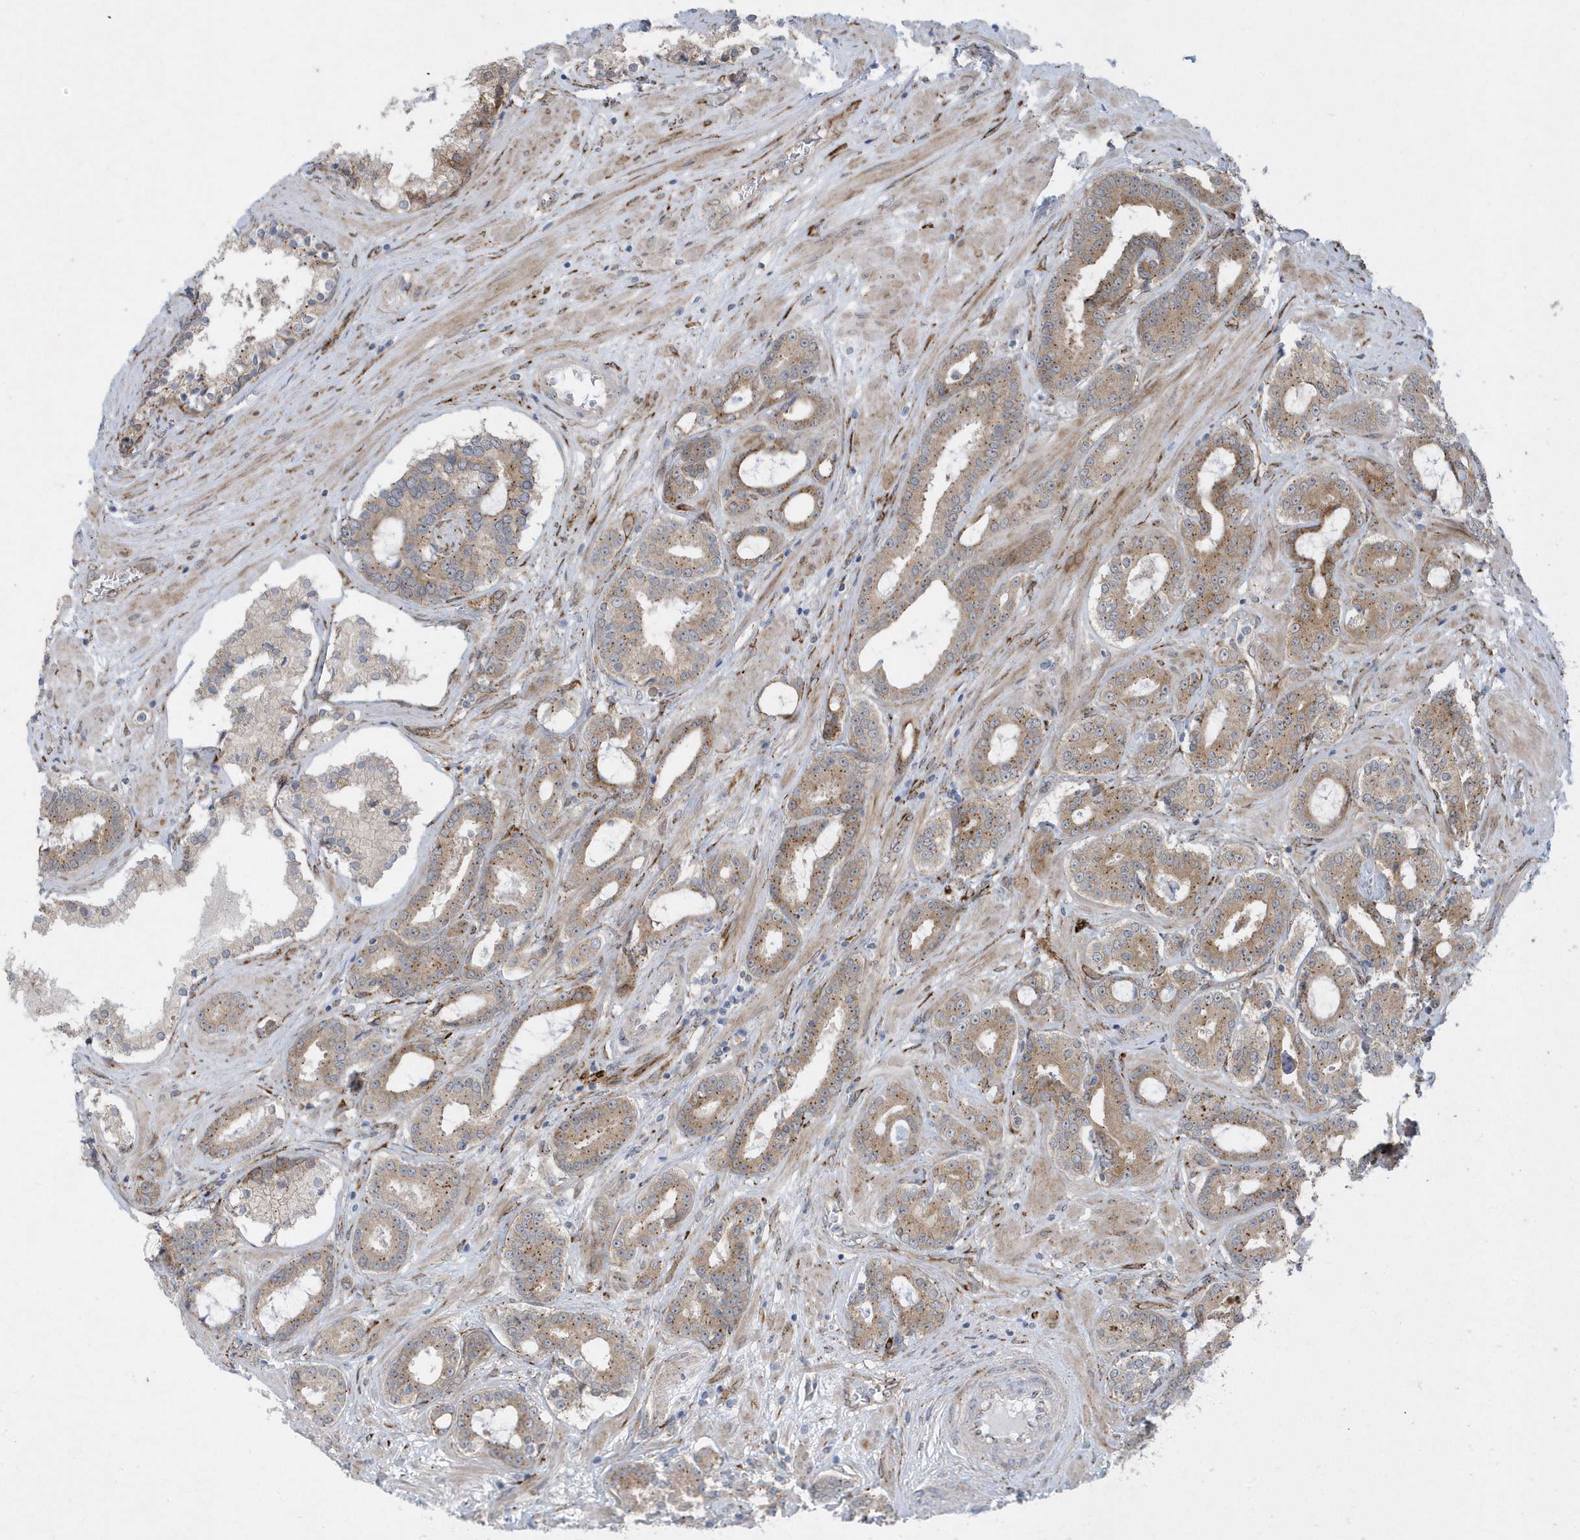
{"staining": {"intensity": "moderate", "quantity": ">75%", "location": "cytoplasmic/membranous"}, "tissue": "prostate cancer", "cell_type": "Tumor cells", "image_type": "cancer", "snomed": [{"axis": "morphology", "description": "Adenocarcinoma, High grade"}, {"axis": "topography", "description": "Prostate"}], "caption": "A brown stain labels moderate cytoplasmic/membranous staining of a protein in high-grade adenocarcinoma (prostate) tumor cells. Nuclei are stained in blue.", "gene": "FAM98A", "patient": {"sex": "male", "age": 58}}